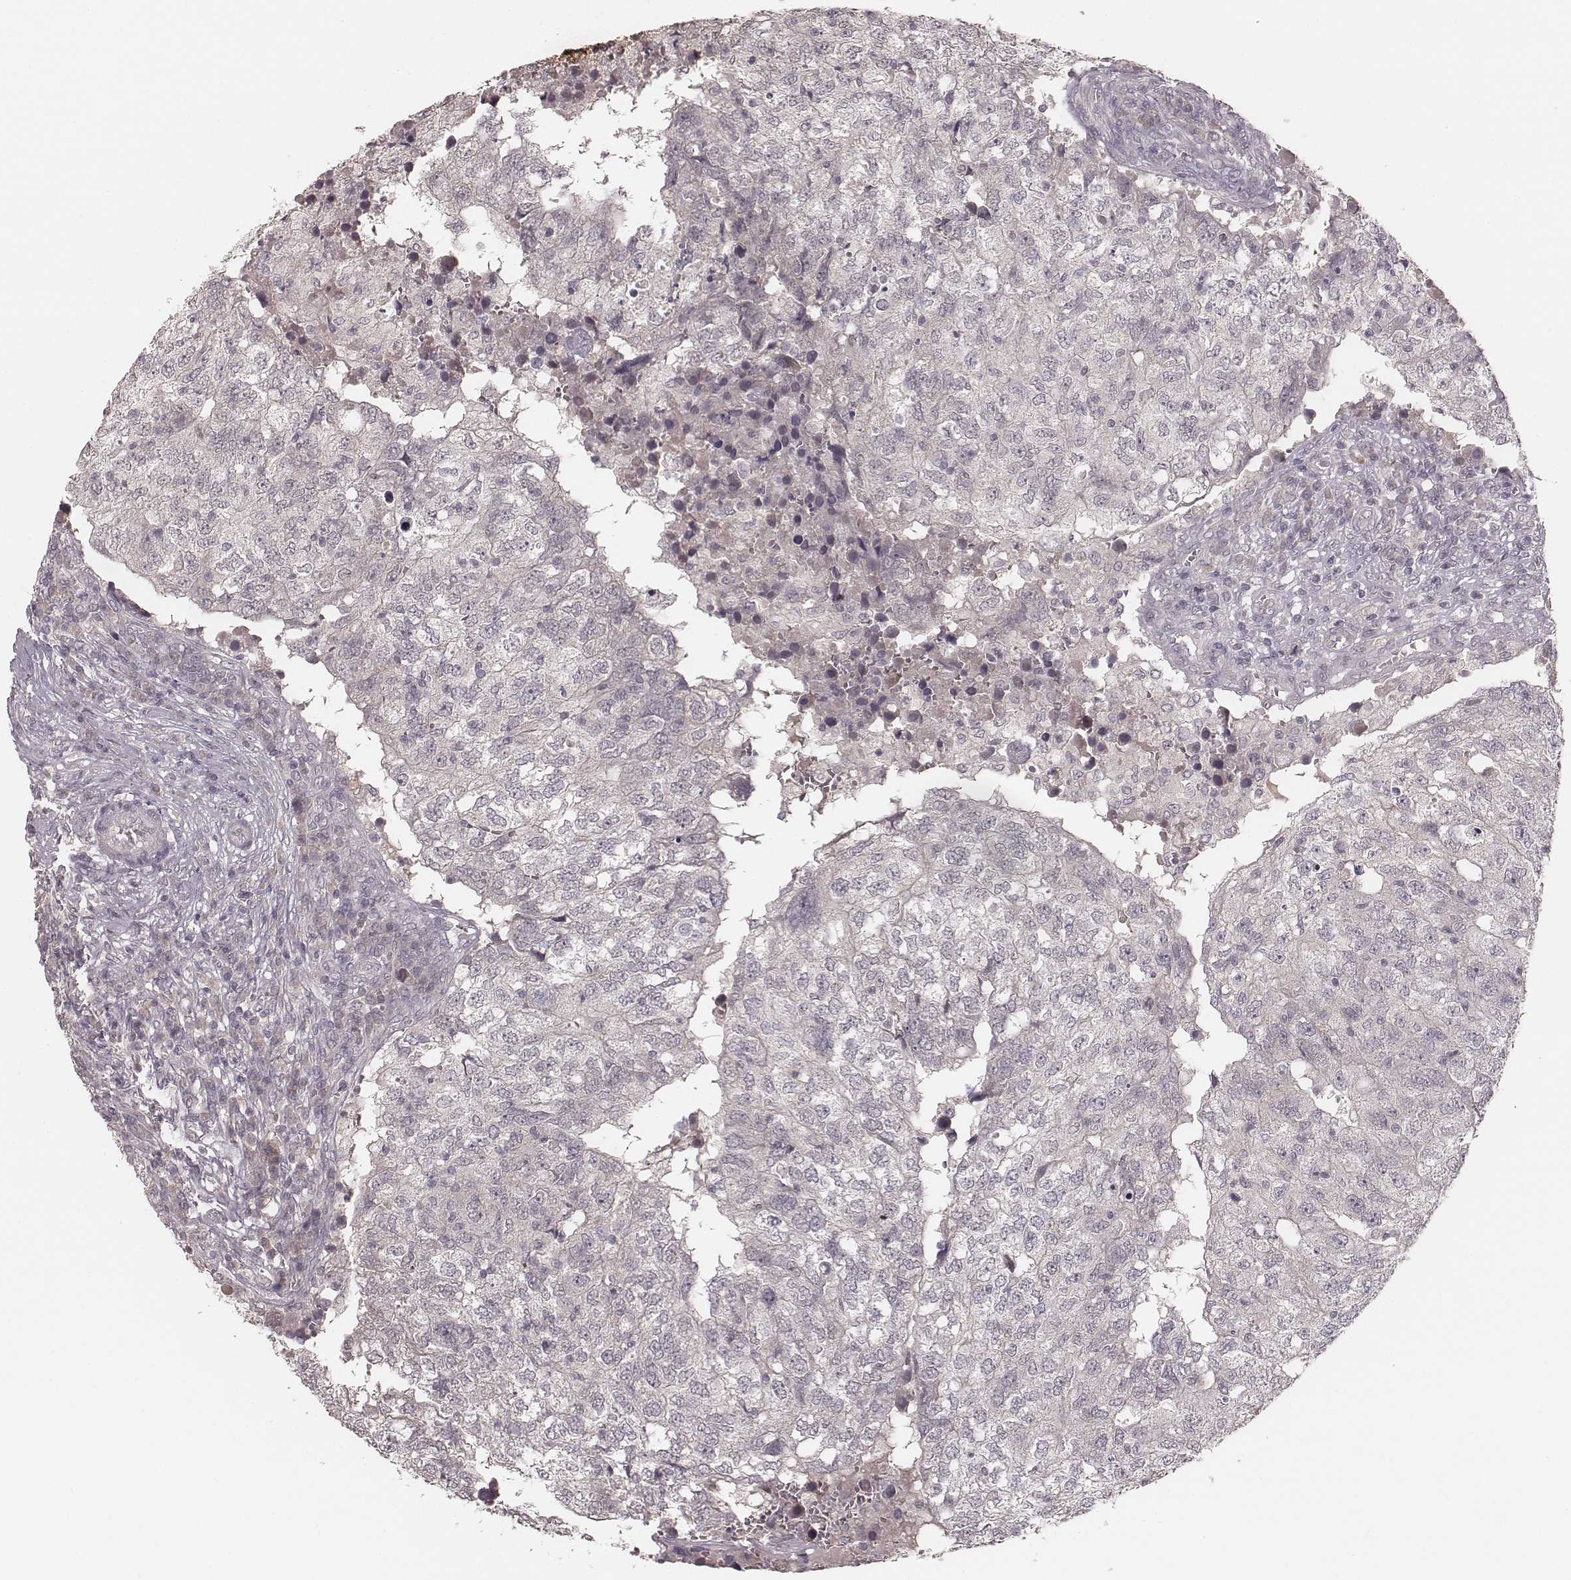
{"staining": {"intensity": "negative", "quantity": "none", "location": "none"}, "tissue": "breast cancer", "cell_type": "Tumor cells", "image_type": "cancer", "snomed": [{"axis": "morphology", "description": "Duct carcinoma"}, {"axis": "topography", "description": "Breast"}], "caption": "Immunohistochemical staining of human infiltrating ductal carcinoma (breast) displays no significant staining in tumor cells.", "gene": "LY6K", "patient": {"sex": "female", "age": 30}}